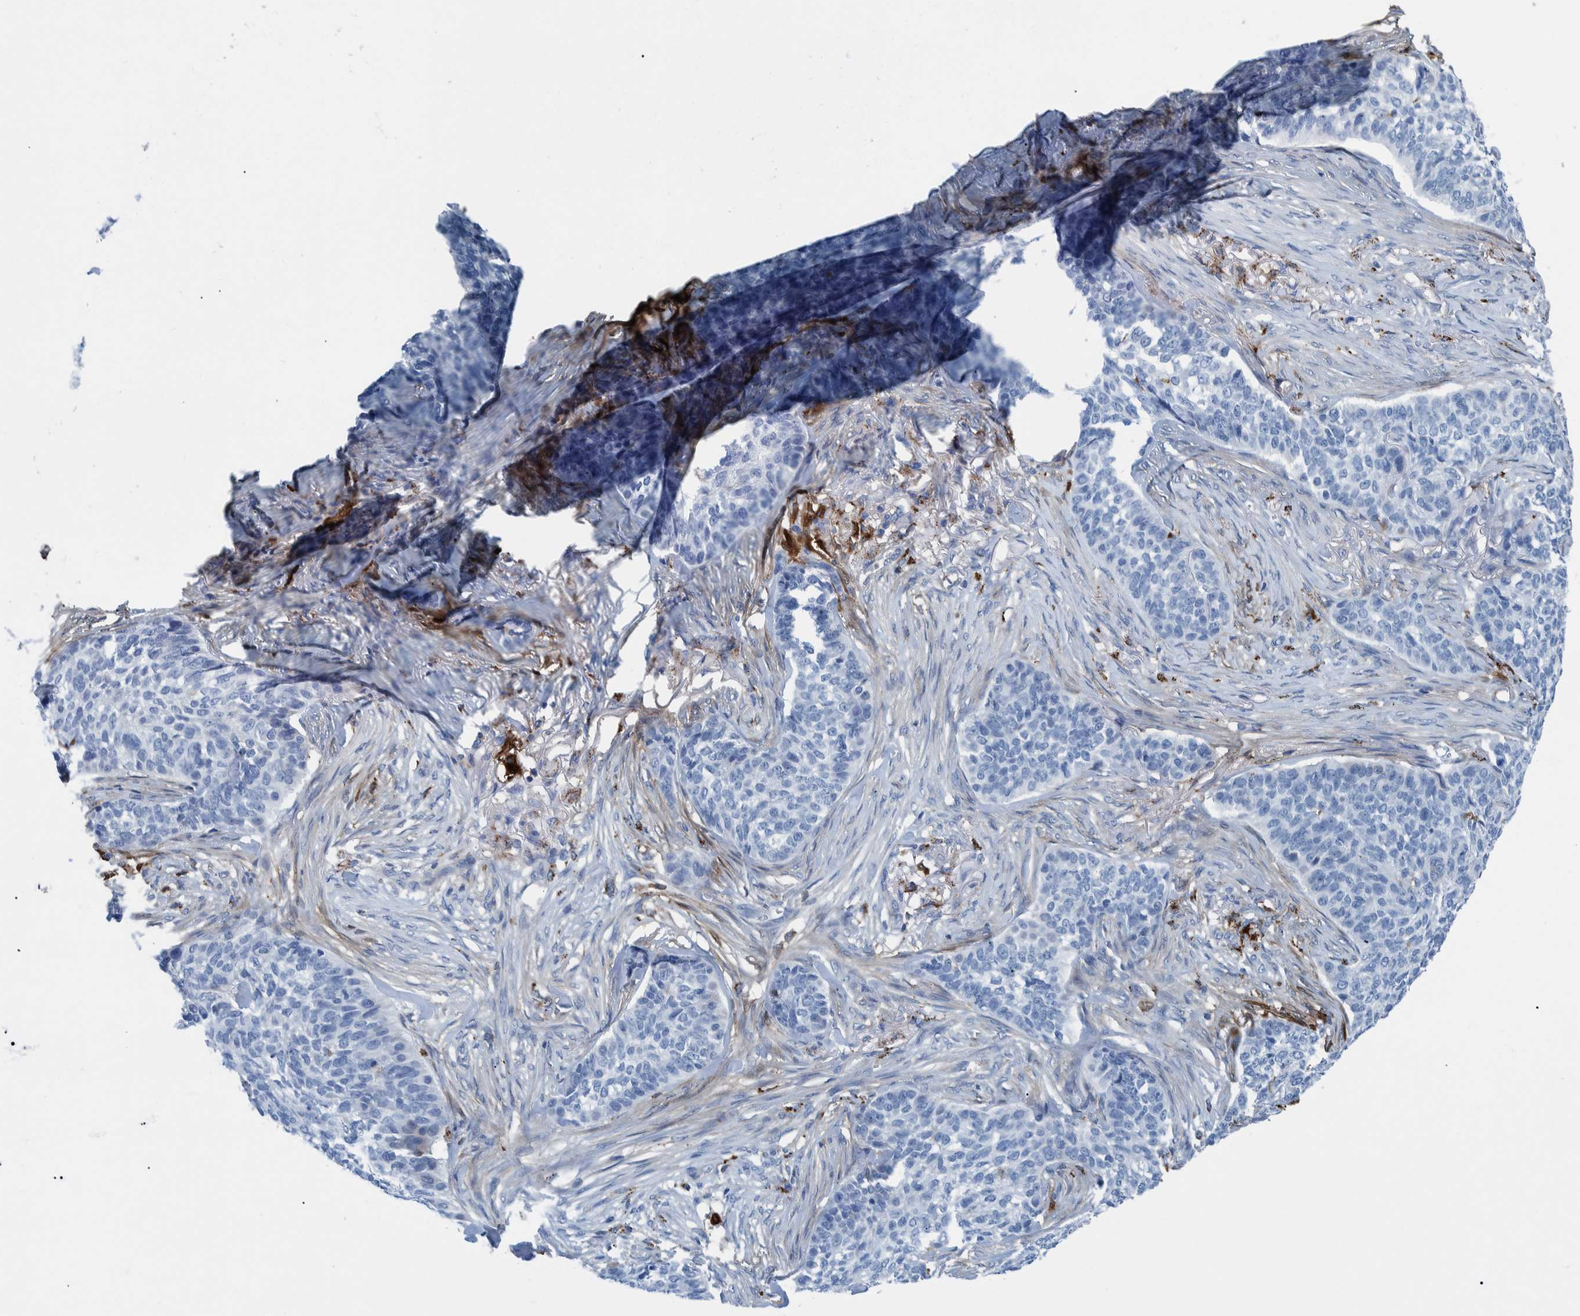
{"staining": {"intensity": "negative", "quantity": "none", "location": "none"}, "tissue": "skin cancer", "cell_type": "Tumor cells", "image_type": "cancer", "snomed": [{"axis": "morphology", "description": "Basal cell carcinoma"}, {"axis": "topography", "description": "Skin"}], "caption": "An immunohistochemistry (IHC) histopathology image of skin cancer (basal cell carcinoma) is shown. There is no staining in tumor cells of skin cancer (basal cell carcinoma).", "gene": "IDO1", "patient": {"sex": "male", "age": 85}}